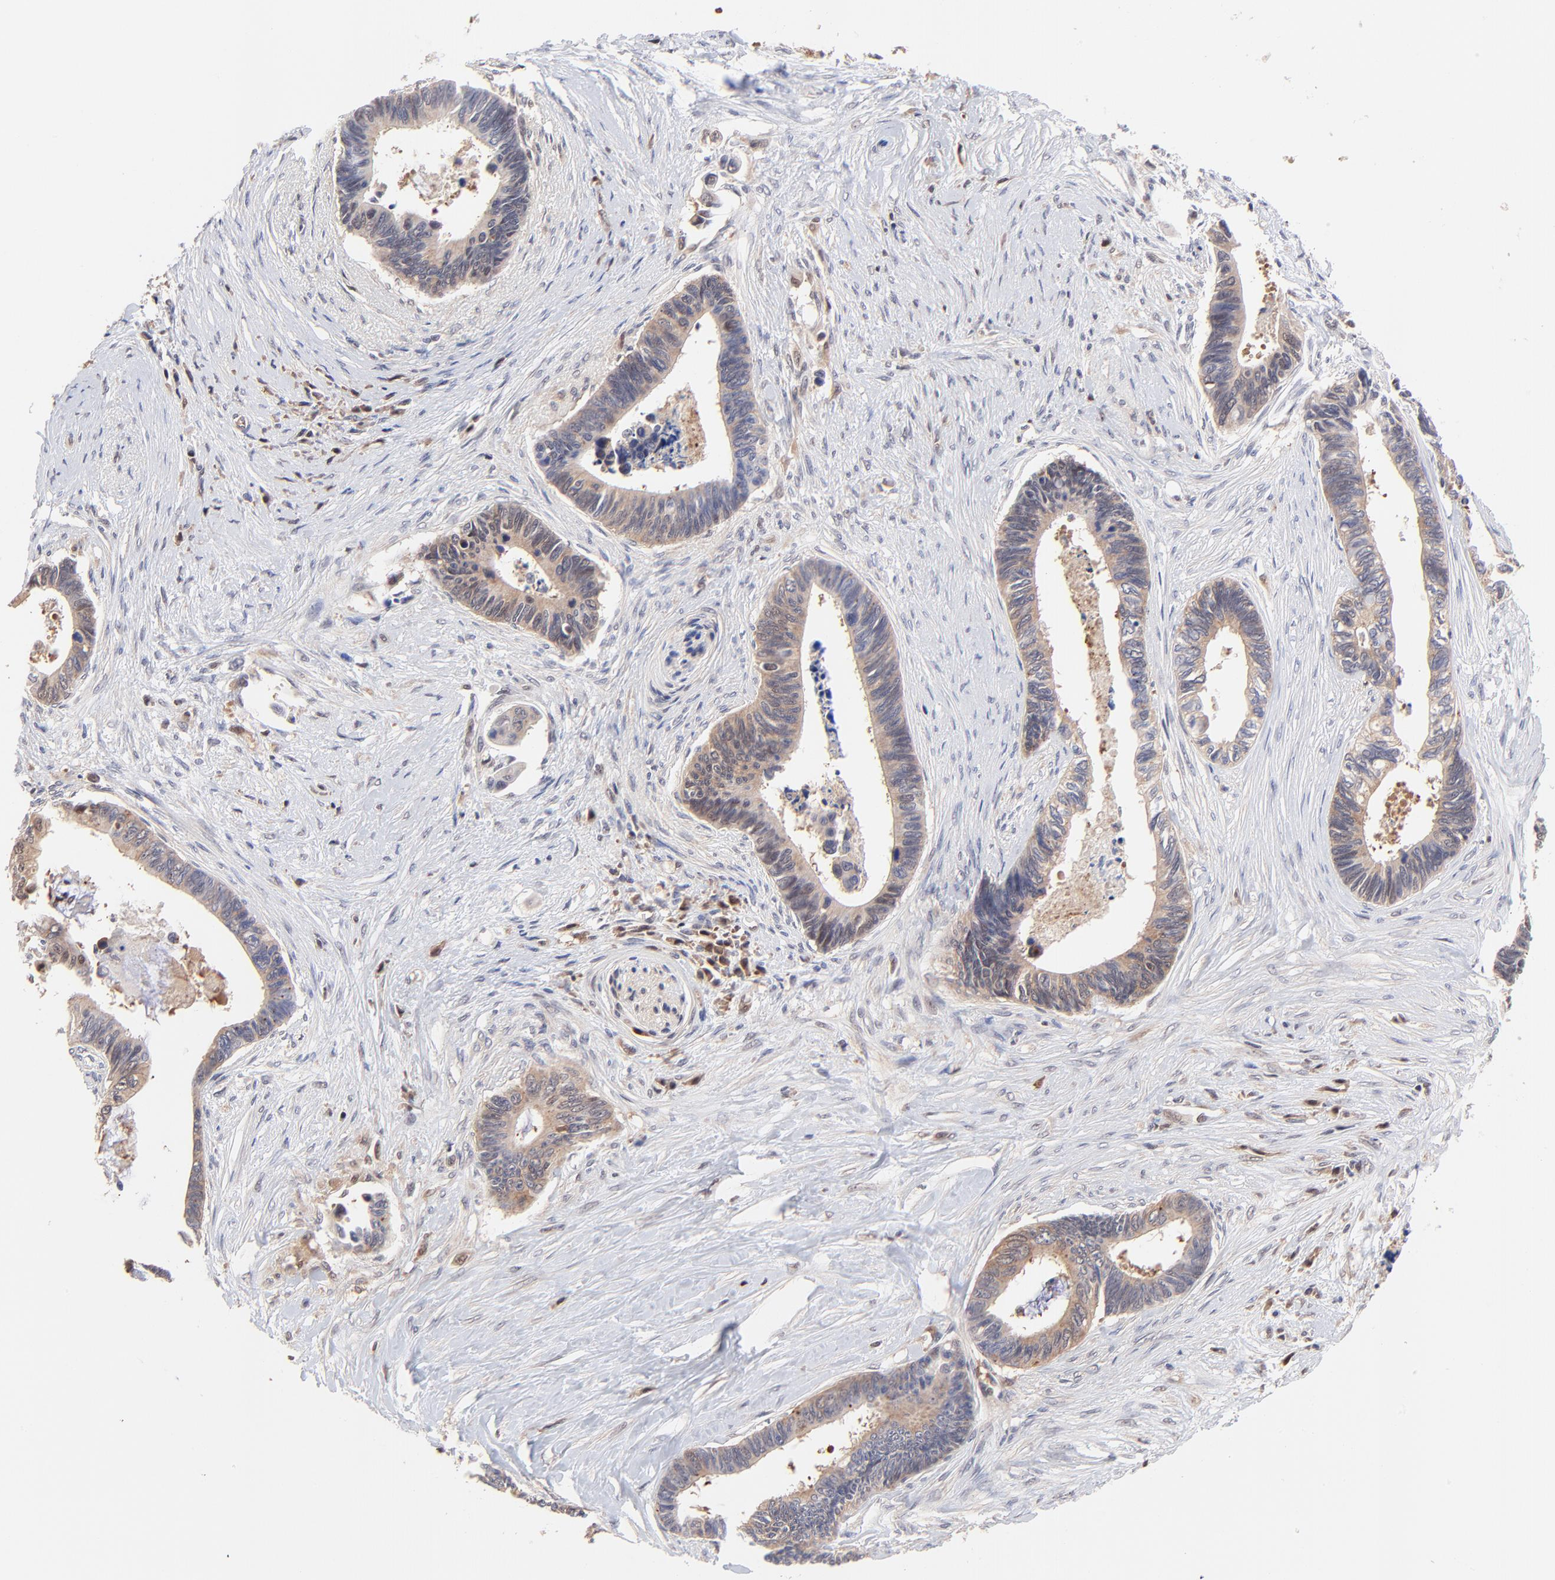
{"staining": {"intensity": "weak", "quantity": ">75%", "location": "cytoplasmic/membranous"}, "tissue": "pancreatic cancer", "cell_type": "Tumor cells", "image_type": "cancer", "snomed": [{"axis": "morphology", "description": "Adenocarcinoma, NOS"}, {"axis": "topography", "description": "Pancreas"}], "caption": "Protein expression analysis of adenocarcinoma (pancreatic) reveals weak cytoplasmic/membranous positivity in approximately >75% of tumor cells.", "gene": "PSMA6", "patient": {"sex": "female", "age": 70}}